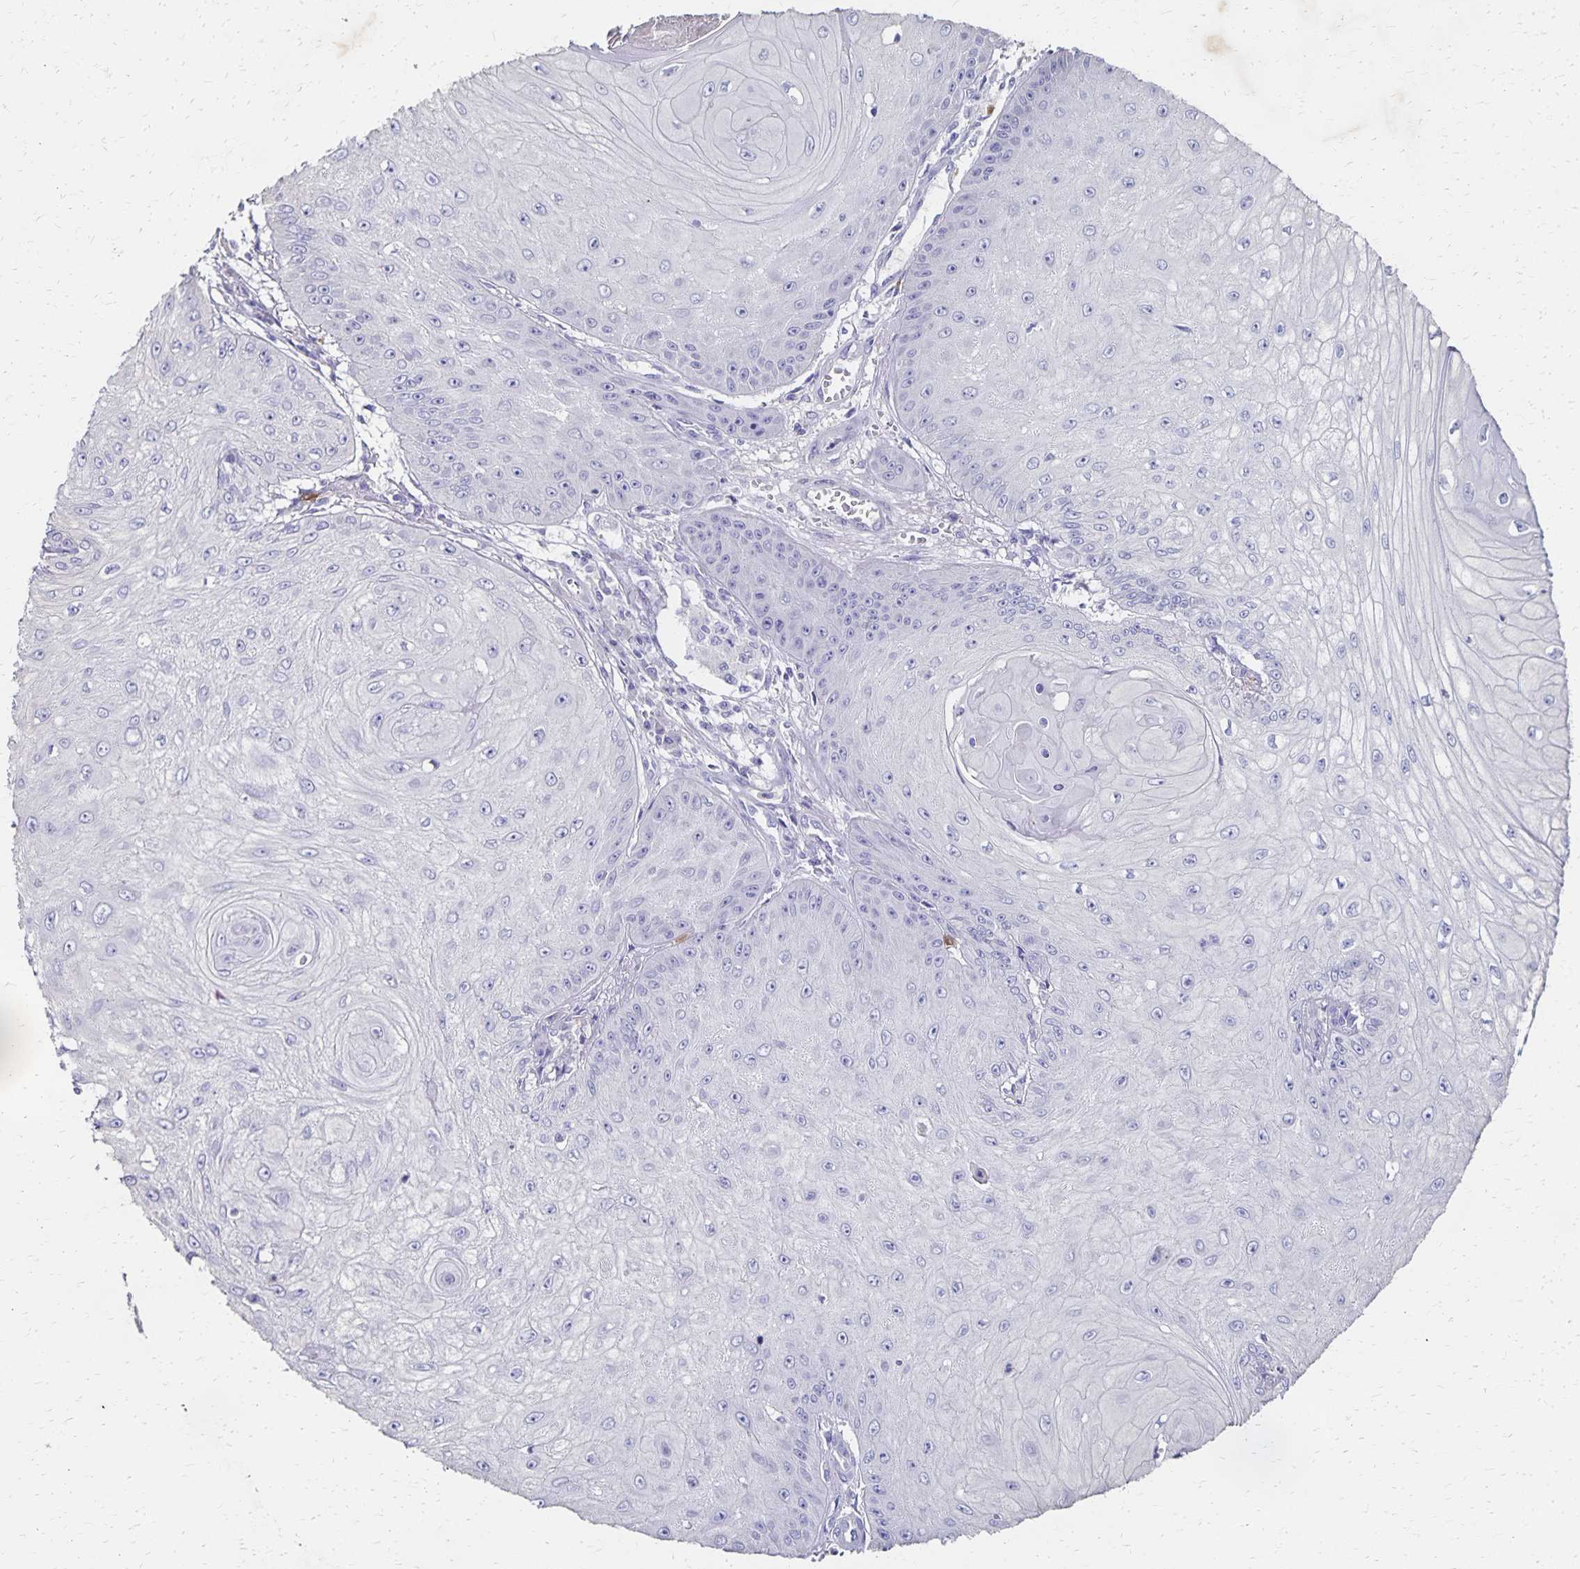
{"staining": {"intensity": "negative", "quantity": "none", "location": "none"}, "tissue": "skin cancer", "cell_type": "Tumor cells", "image_type": "cancer", "snomed": [{"axis": "morphology", "description": "Squamous cell carcinoma, NOS"}, {"axis": "topography", "description": "Skin"}], "caption": "High magnification brightfield microscopy of skin squamous cell carcinoma stained with DAB (brown) and counterstained with hematoxylin (blue): tumor cells show no significant expression.", "gene": "DYNLT4", "patient": {"sex": "male", "age": 70}}